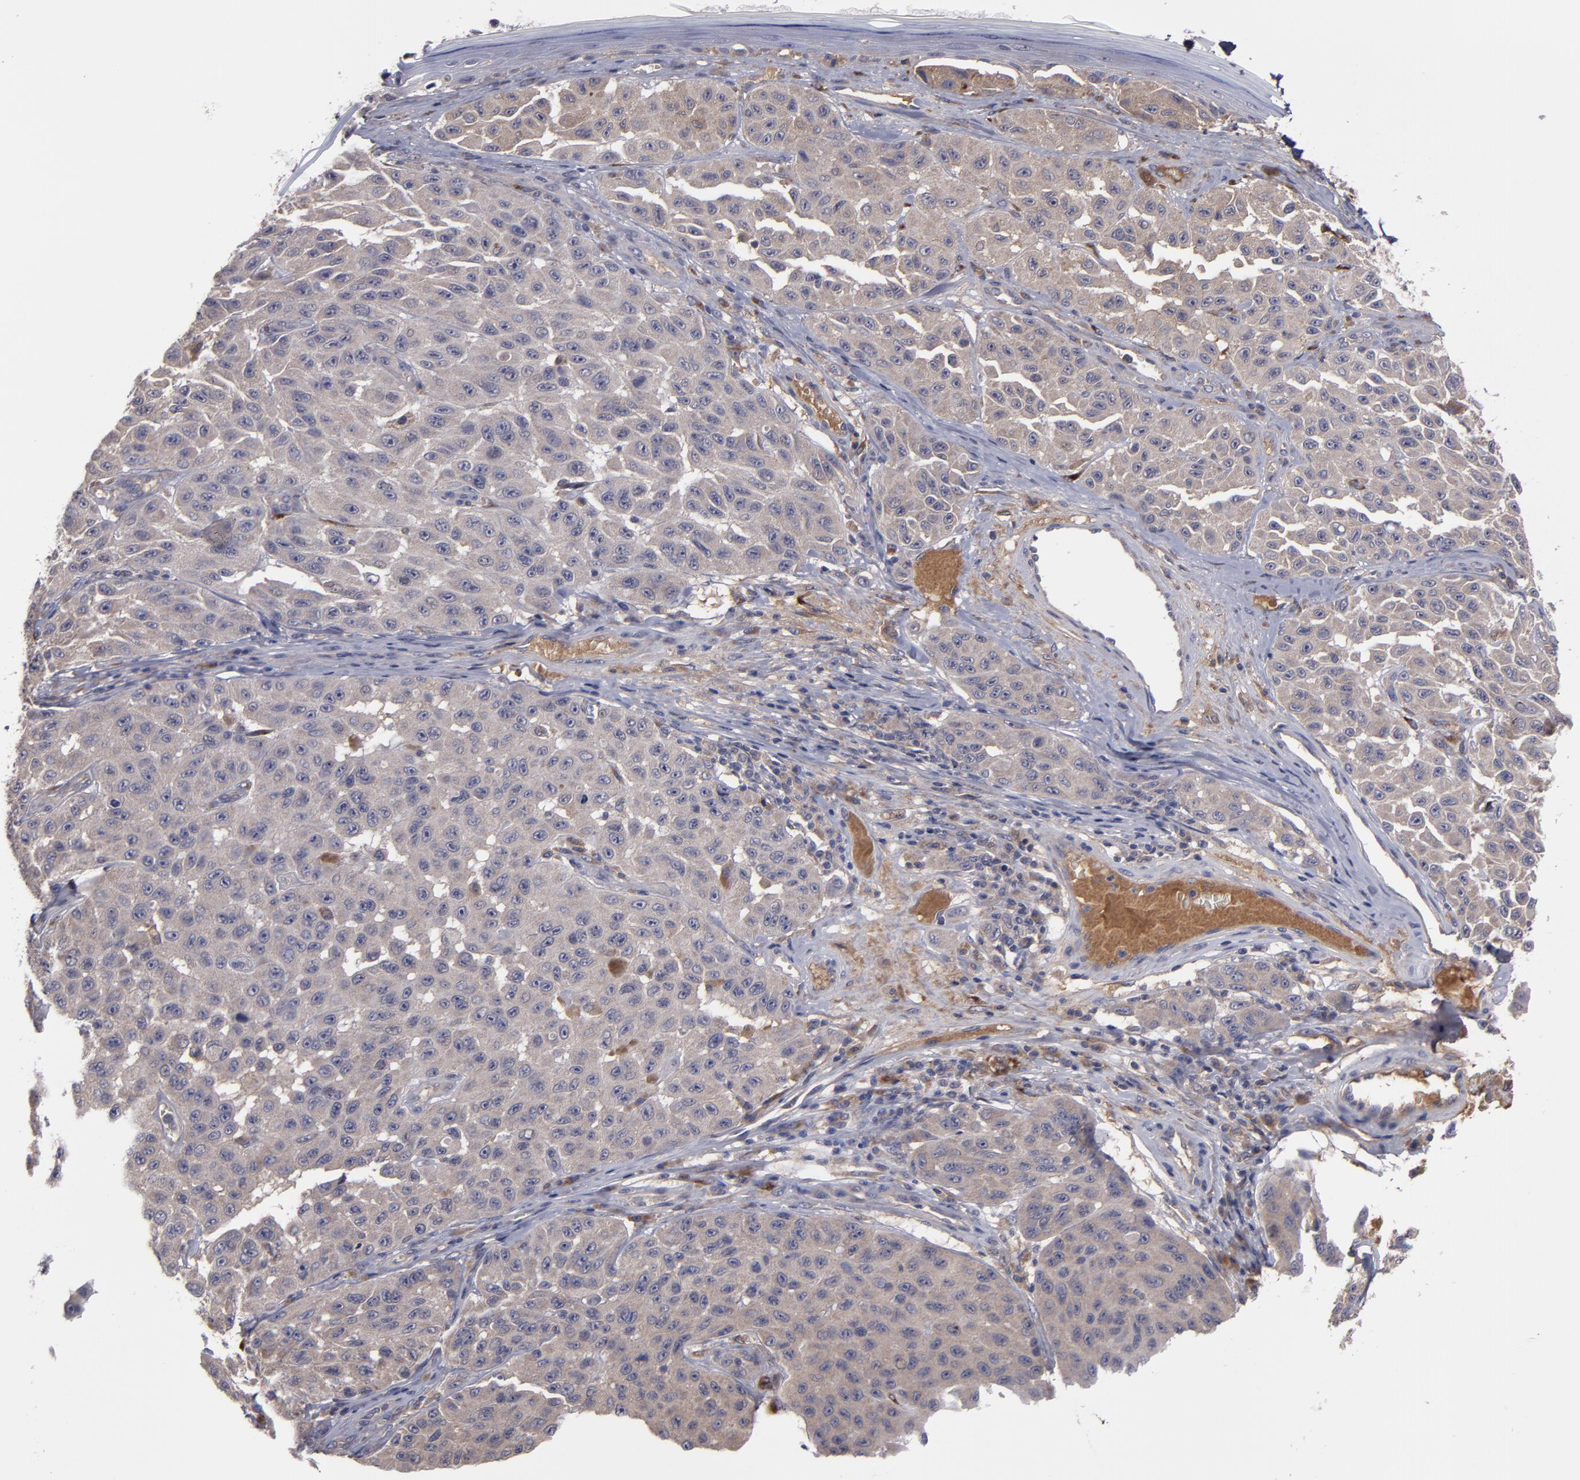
{"staining": {"intensity": "weak", "quantity": ">75%", "location": "cytoplasmic/membranous"}, "tissue": "melanoma", "cell_type": "Tumor cells", "image_type": "cancer", "snomed": [{"axis": "morphology", "description": "Malignant melanoma, NOS"}, {"axis": "topography", "description": "Skin"}], "caption": "IHC of malignant melanoma demonstrates low levels of weak cytoplasmic/membranous staining in about >75% of tumor cells.", "gene": "MMP11", "patient": {"sex": "male", "age": 30}}